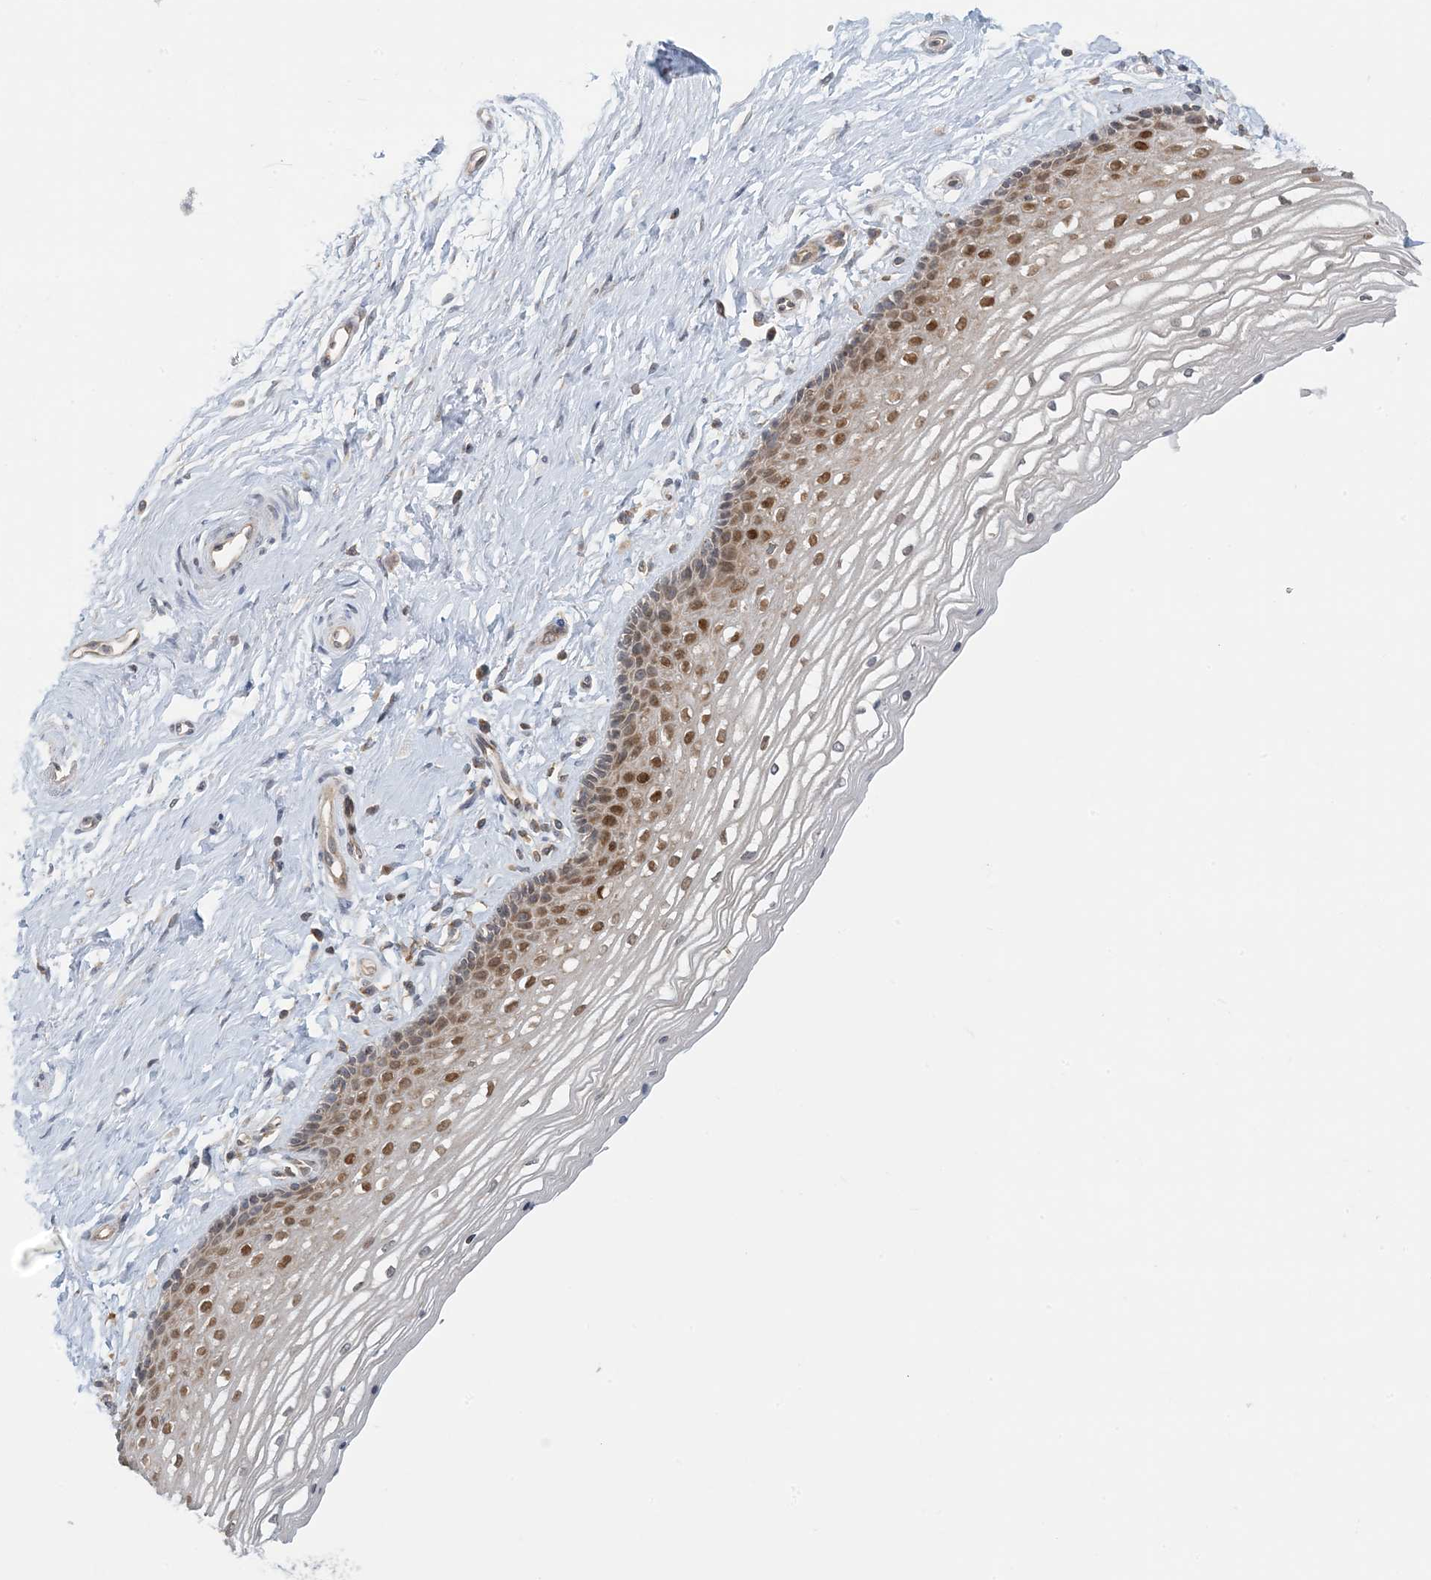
{"staining": {"intensity": "strong", "quantity": "25%-75%", "location": "nuclear"}, "tissue": "vagina", "cell_type": "Squamous epithelial cells", "image_type": "normal", "snomed": [{"axis": "morphology", "description": "Normal tissue, NOS"}, {"axis": "topography", "description": "Vagina"}], "caption": "Human vagina stained for a protein (brown) exhibits strong nuclear positive staining in about 25%-75% of squamous epithelial cells.", "gene": "ATP13A2", "patient": {"sex": "female", "age": 46}}